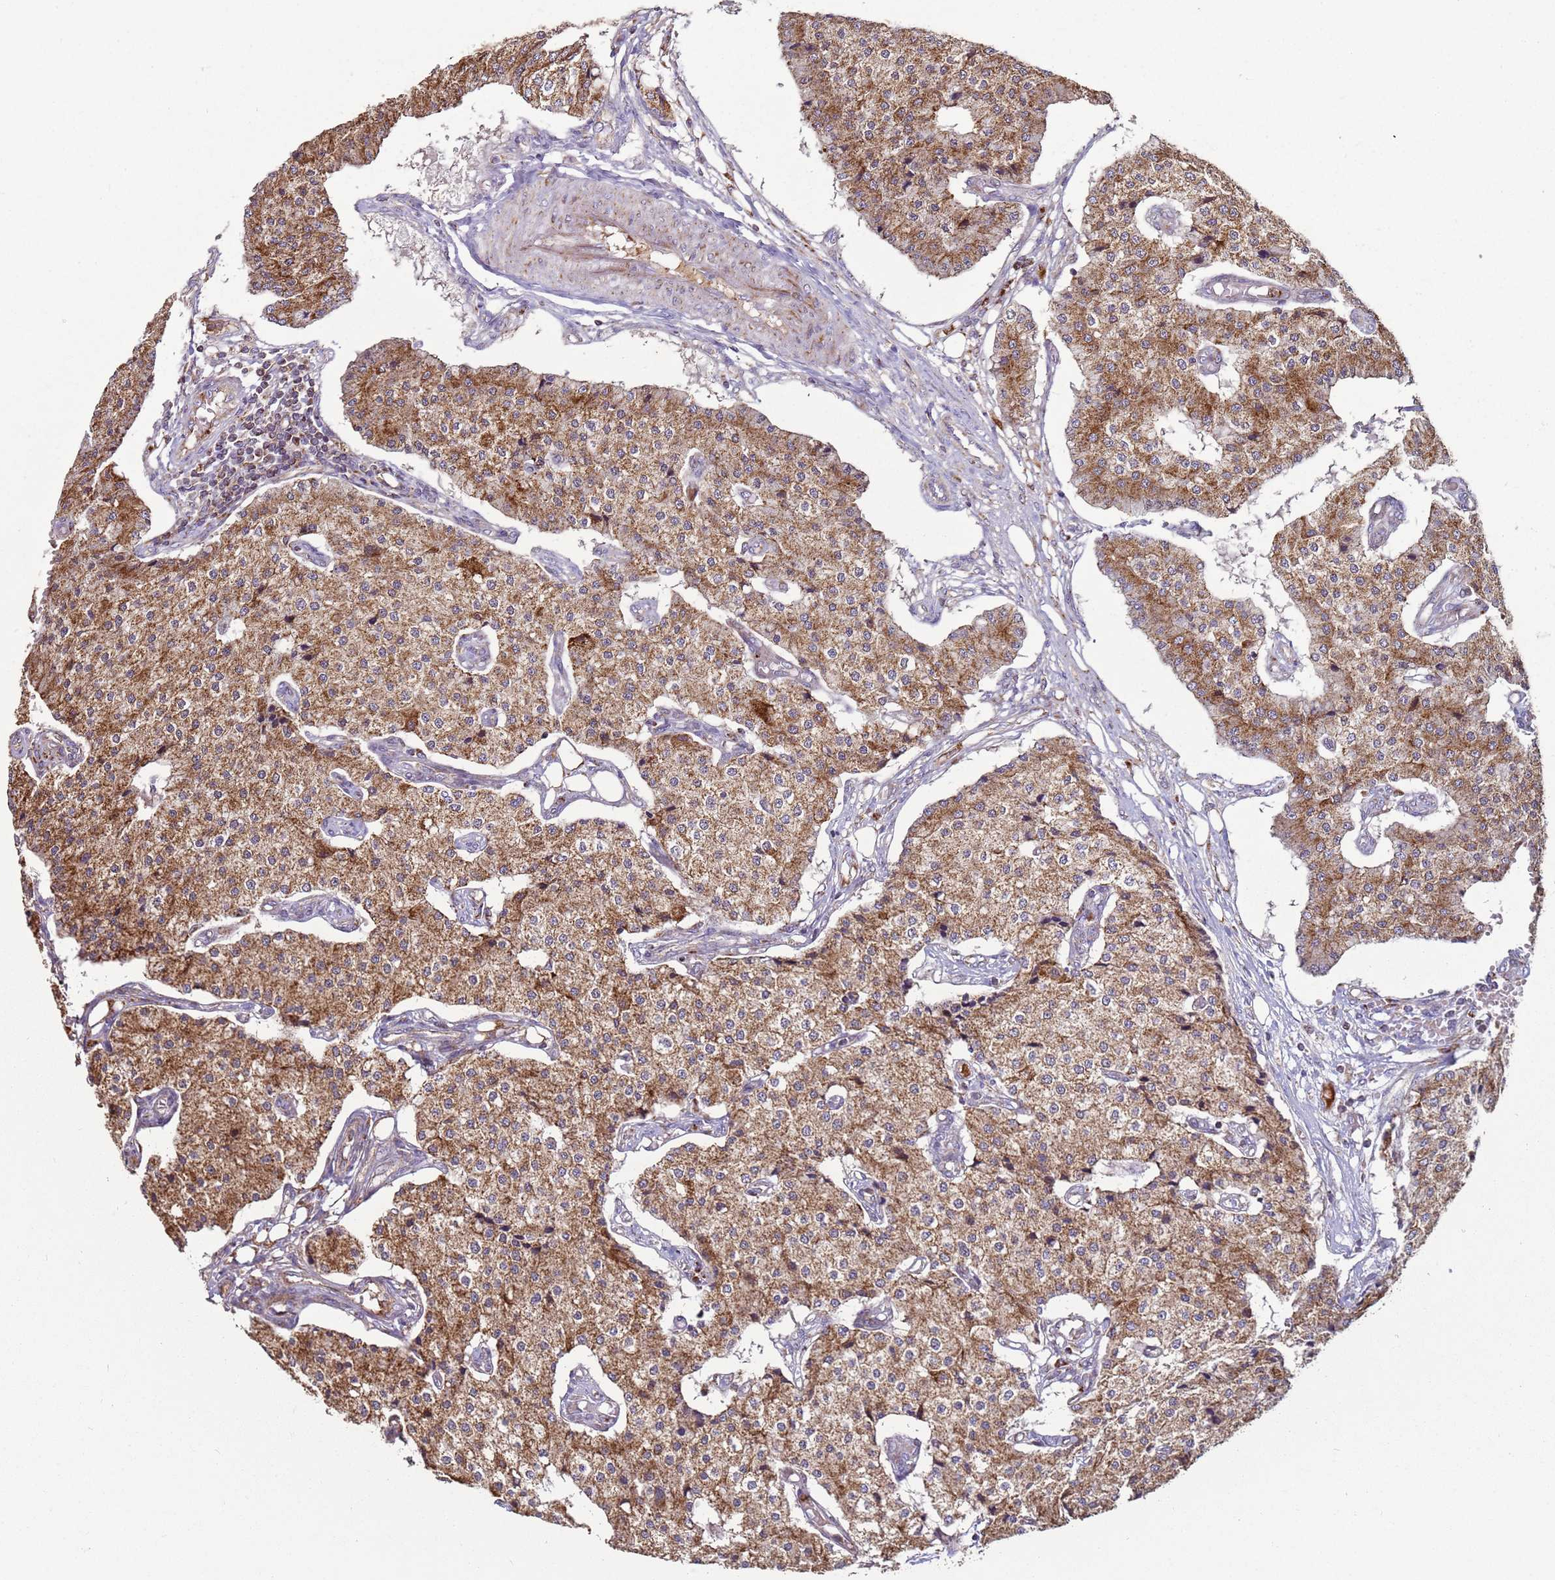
{"staining": {"intensity": "moderate", "quantity": ">75%", "location": "cytoplasmic/membranous"}, "tissue": "carcinoid", "cell_type": "Tumor cells", "image_type": "cancer", "snomed": [{"axis": "morphology", "description": "Carcinoid, malignant, NOS"}, {"axis": "topography", "description": "Colon"}], "caption": "Moderate cytoplasmic/membranous protein expression is appreciated in approximately >75% of tumor cells in malignant carcinoid.", "gene": "FBXO33", "patient": {"sex": "female", "age": 52}}